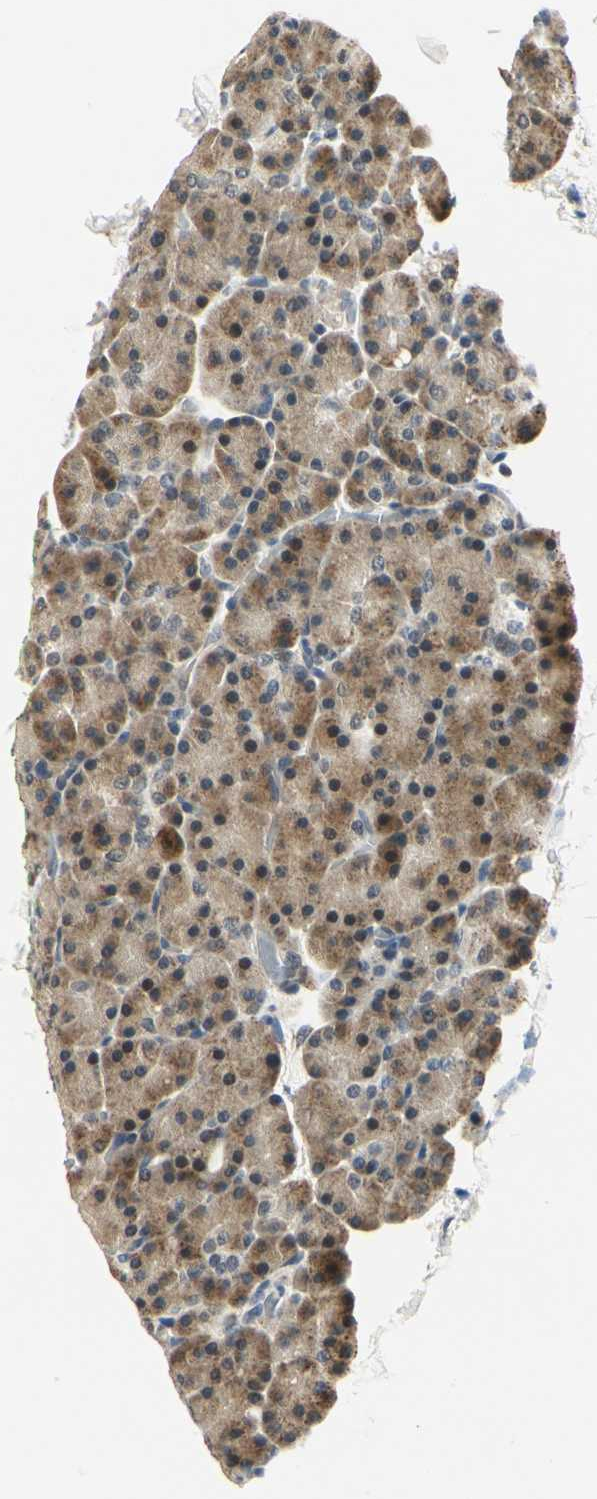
{"staining": {"intensity": "weak", "quantity": "25%-75%", "location": "cytoplasmic/membranous"}, "tissue": "pancreas", "cell_type": "Exocrine glandular cells", "image_type": "normal", "snomed": [{"axis": "morphology", "description": "Normal tissue, NOS"}, {"axis": "topography", "description": "Pancreas"}], "caption": "A low amount of weak cytoplasmic/membranous positivity is seen in about 25%-75% of exocrine glandular cells in benign pancreas.", "gene": "PDK2", "patient": {"sex": "female", "age": 35}}